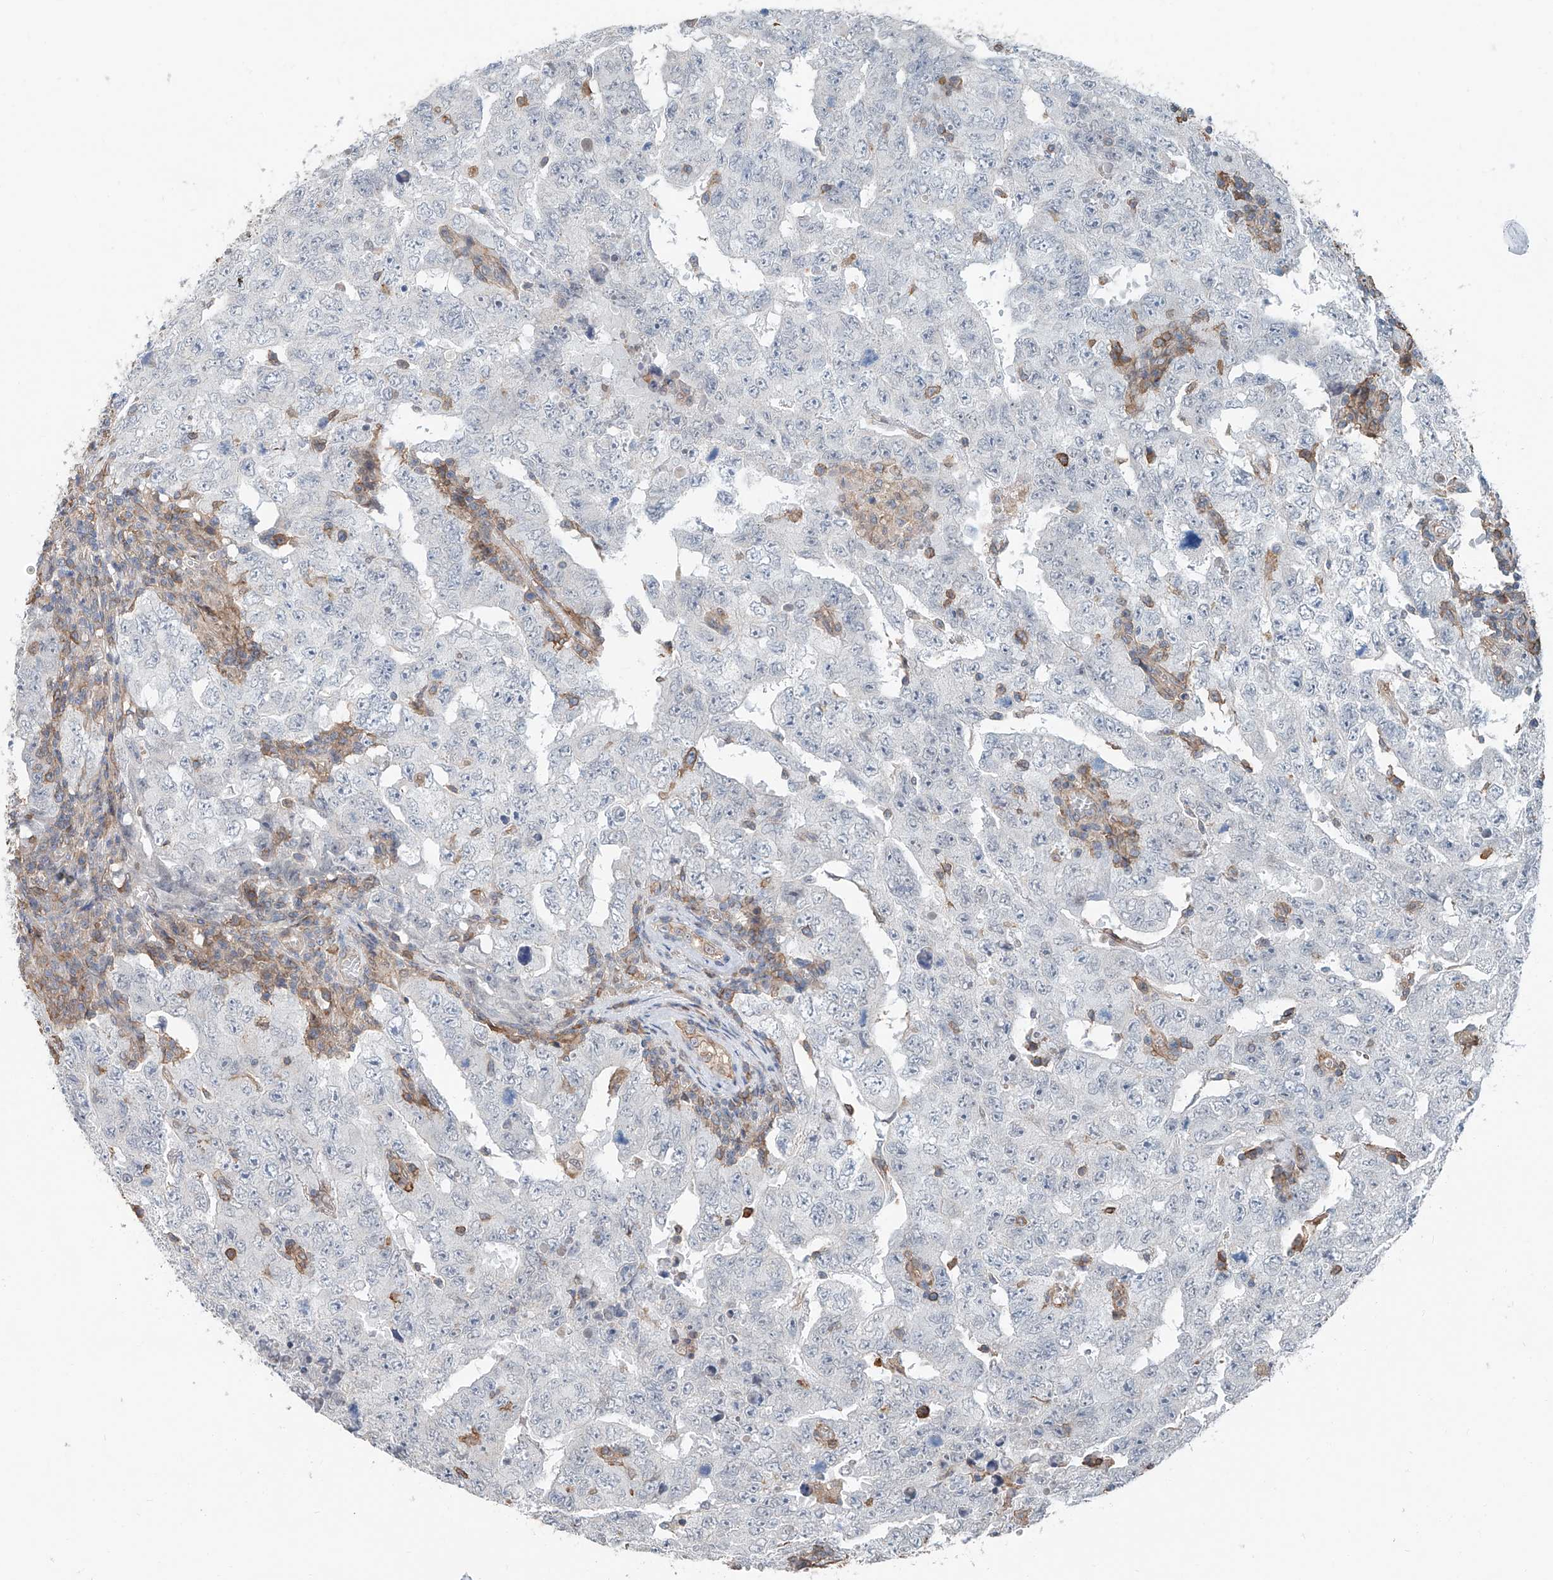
{"staining": {"intensity": "negative", "quantity": "none", "location": "none"}, "tissue": "testis cancer", "cell_type": "Tumor cells", "image_type": "cancer", "snomed": [{"axis": "morphology", "description": "Carcinoma, Embryonal, NOS"}, {"axis": "topography", "description": "Testis"}], "caption": "Testis embryonal carcinoma was stained to show a protein in brown. There is no significant positivity in tumor cells. The staining is performed using DAB brown chromogen with nuclei counter-stained in using hematoxylin.", "gene": "KCNK10", "patient": {"sex": "male", "age": 26}}